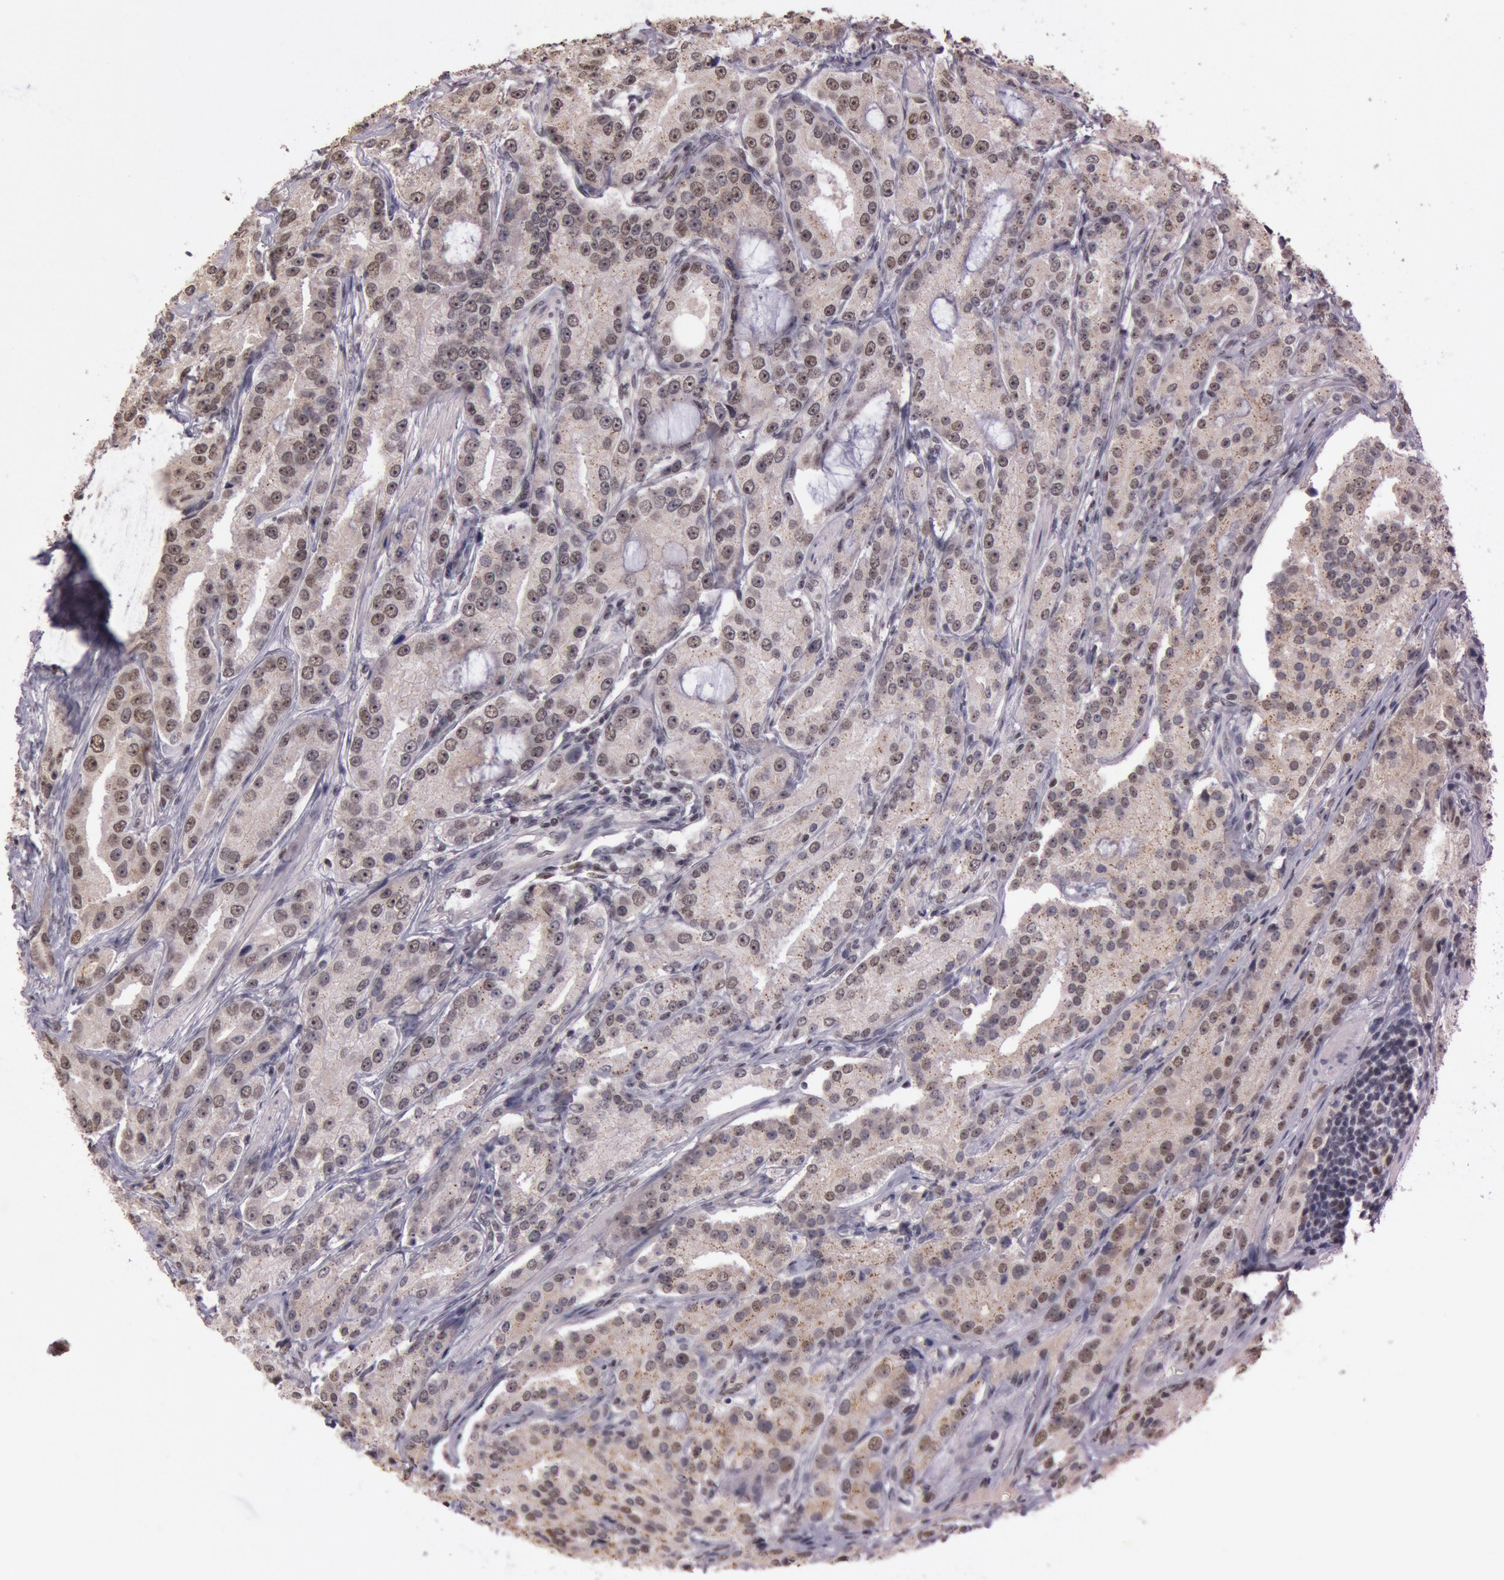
{"staining": {"intensity": "weak", "quantity": "25%-75%", "location": "nuclear"}, "tissue": "prostate cancer", "cell_type": "Tumor cells", "image_type": "cancer", "snomed": [{"axis": "morphology", "description": "Adenocarcinoma, Medium grade"}, {"axis": "topography", "description": "Prostate"}], "caption": "Immunohistochemistry (IHC) of prostate cancer displays low levels of weak nuclear expression in approximately 25%-75% of tumor cells. The staining was performed using DAB to visualize the protein expression in brown, while the nuclei were stained in blue with hematoxylin (Magnification: 20x).", "gene": "TASL", "patient": {"sex": "male", "age": 72}}